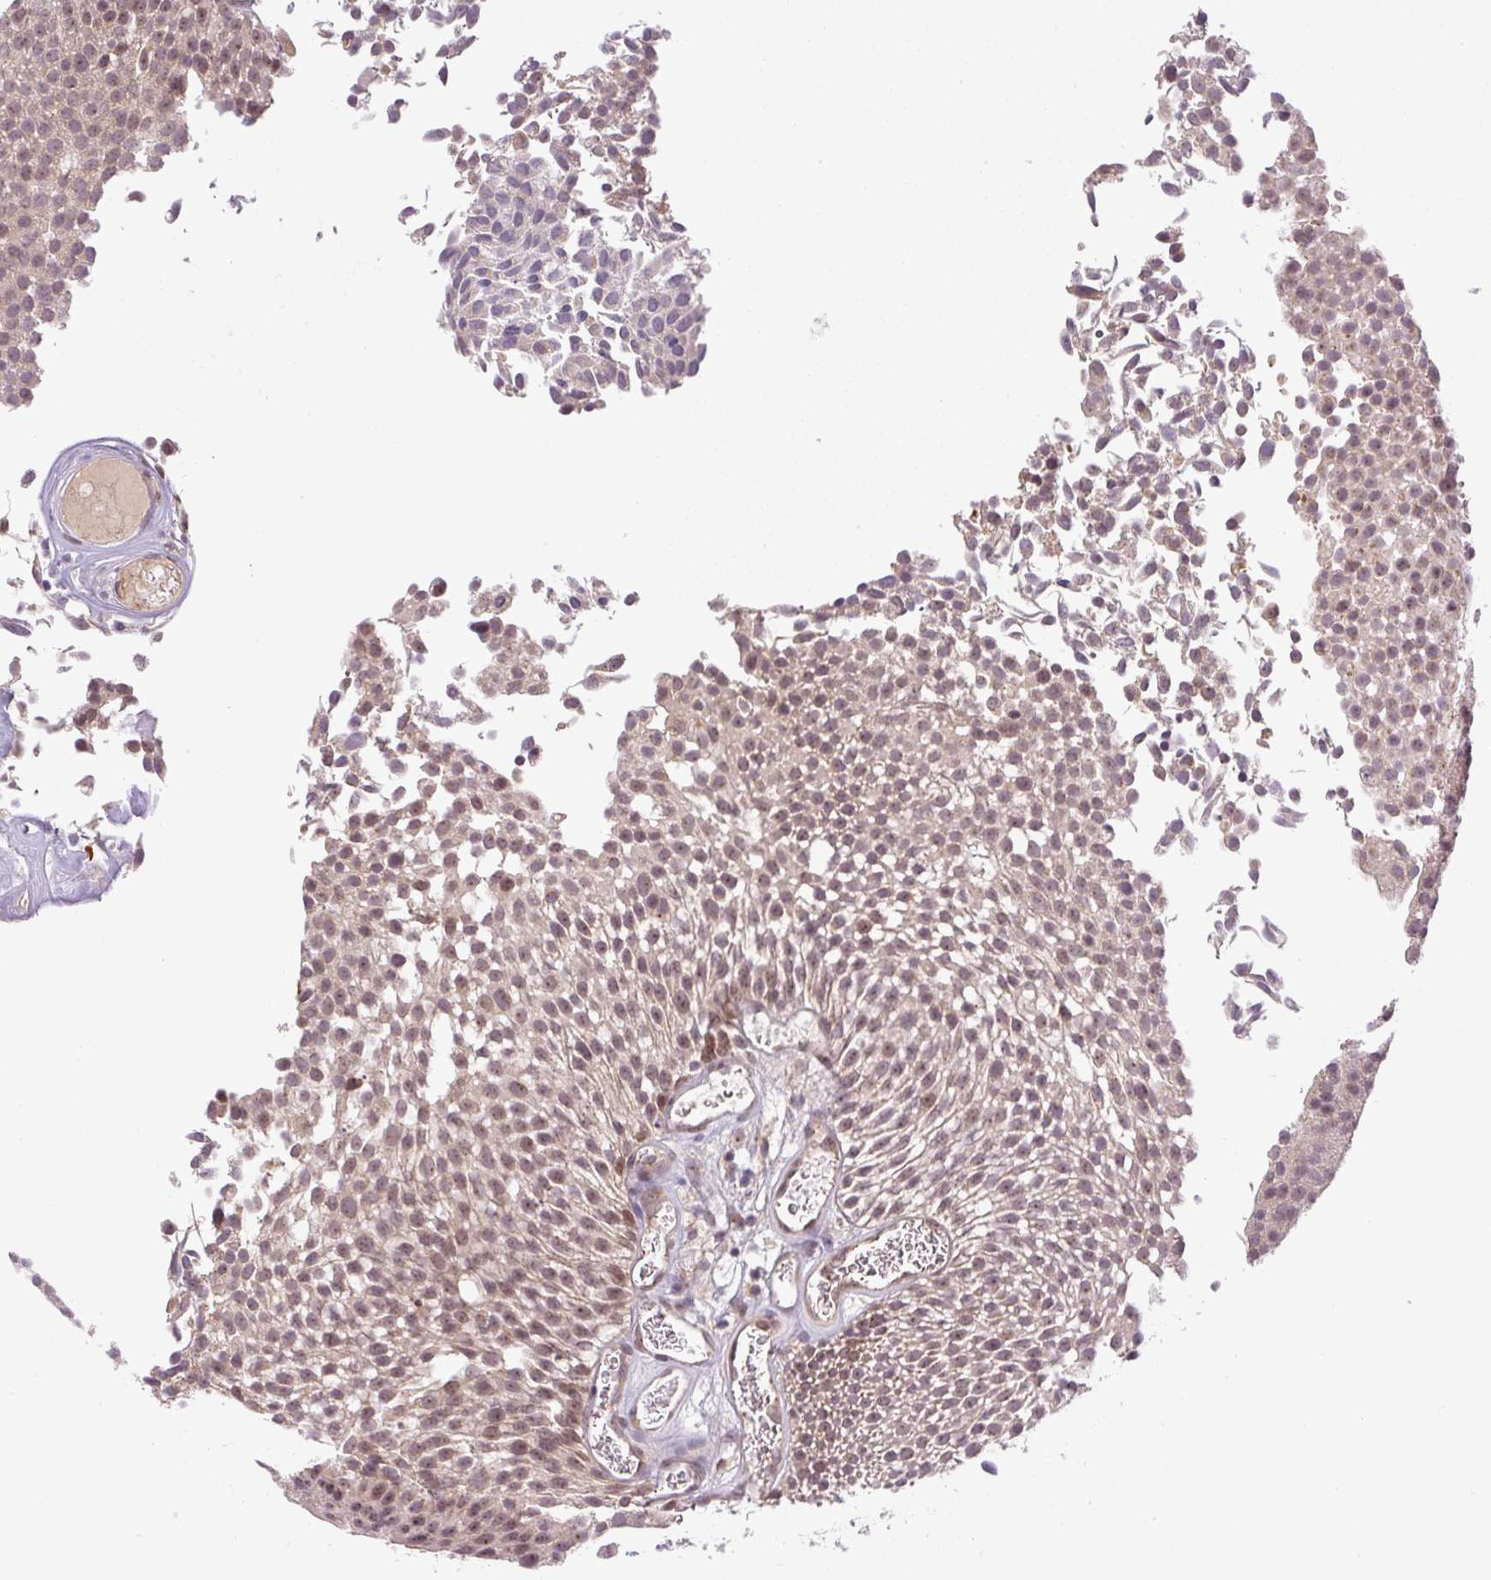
{"staining": {"intensity": "moderate", "quantity": ">75%", "location": "nuclear"}, "tissue": "urothelial cancer", "cell_type": "Tumor cells", "image_type": "cancer", "snomed": [{"axis": "morphology", "description": "Urothelial carcinoma, Low grade"}, {"axis": "topography", "description": "Urinary bladder"}], "caption": "Approximately >75% of tumor cells in human urothelial carcinoma (low-grade) display moderate nuclear protein staining as visualized by brown immunohistochemical staining.", "gene": "SGF29", "patient": {"sex": "female", "age": 79}}